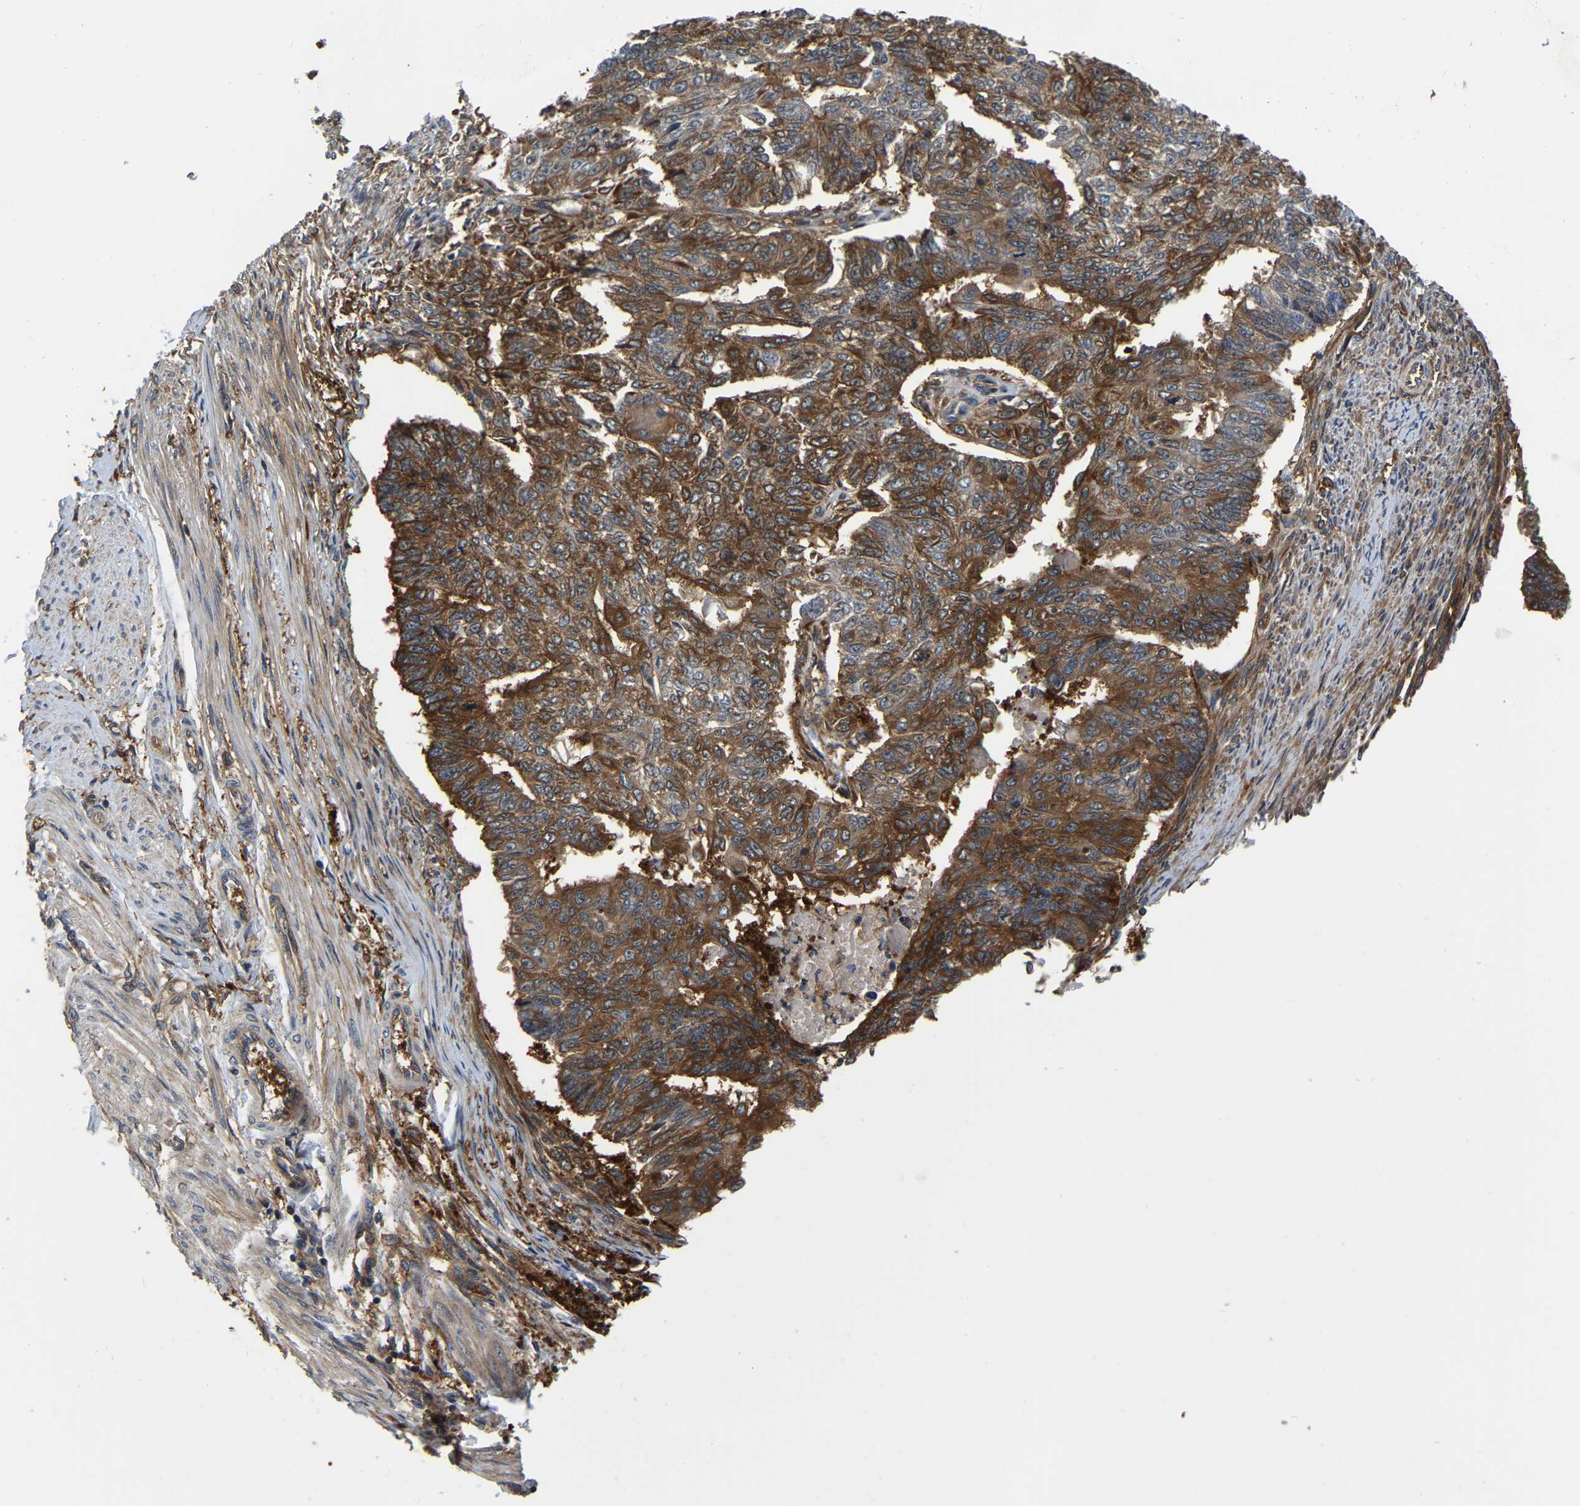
{"staining": {"intensity": "moderate", "quantity": ">75%", "location": "cytoplasmic/membranous"}, "tissue": "endometrial cancer", "cell_type": "Tumor cells", "image_type": "cancer", "snomed": [{"axis": "morphology", "description": "Adenocarcinoma, NOS"}, {"axis": "topography", "description": "Endometrium"}], "caption": "Endometrial cancer (adenocarcinoma) stained with DAB (3,3'-diaminobenzidine) IHC shows medium levels of moderate cytoplasmic/membranous staining in approximately >75% of tumor cells. The staining is performed using DAB (3,3'-diaminobenzidine) brown chromogen to label protein expression. The nuclei are counter-stained blue using hematoxylin.", "gene": "GARS1", "patient": {"sex": "female", "age": 32}}